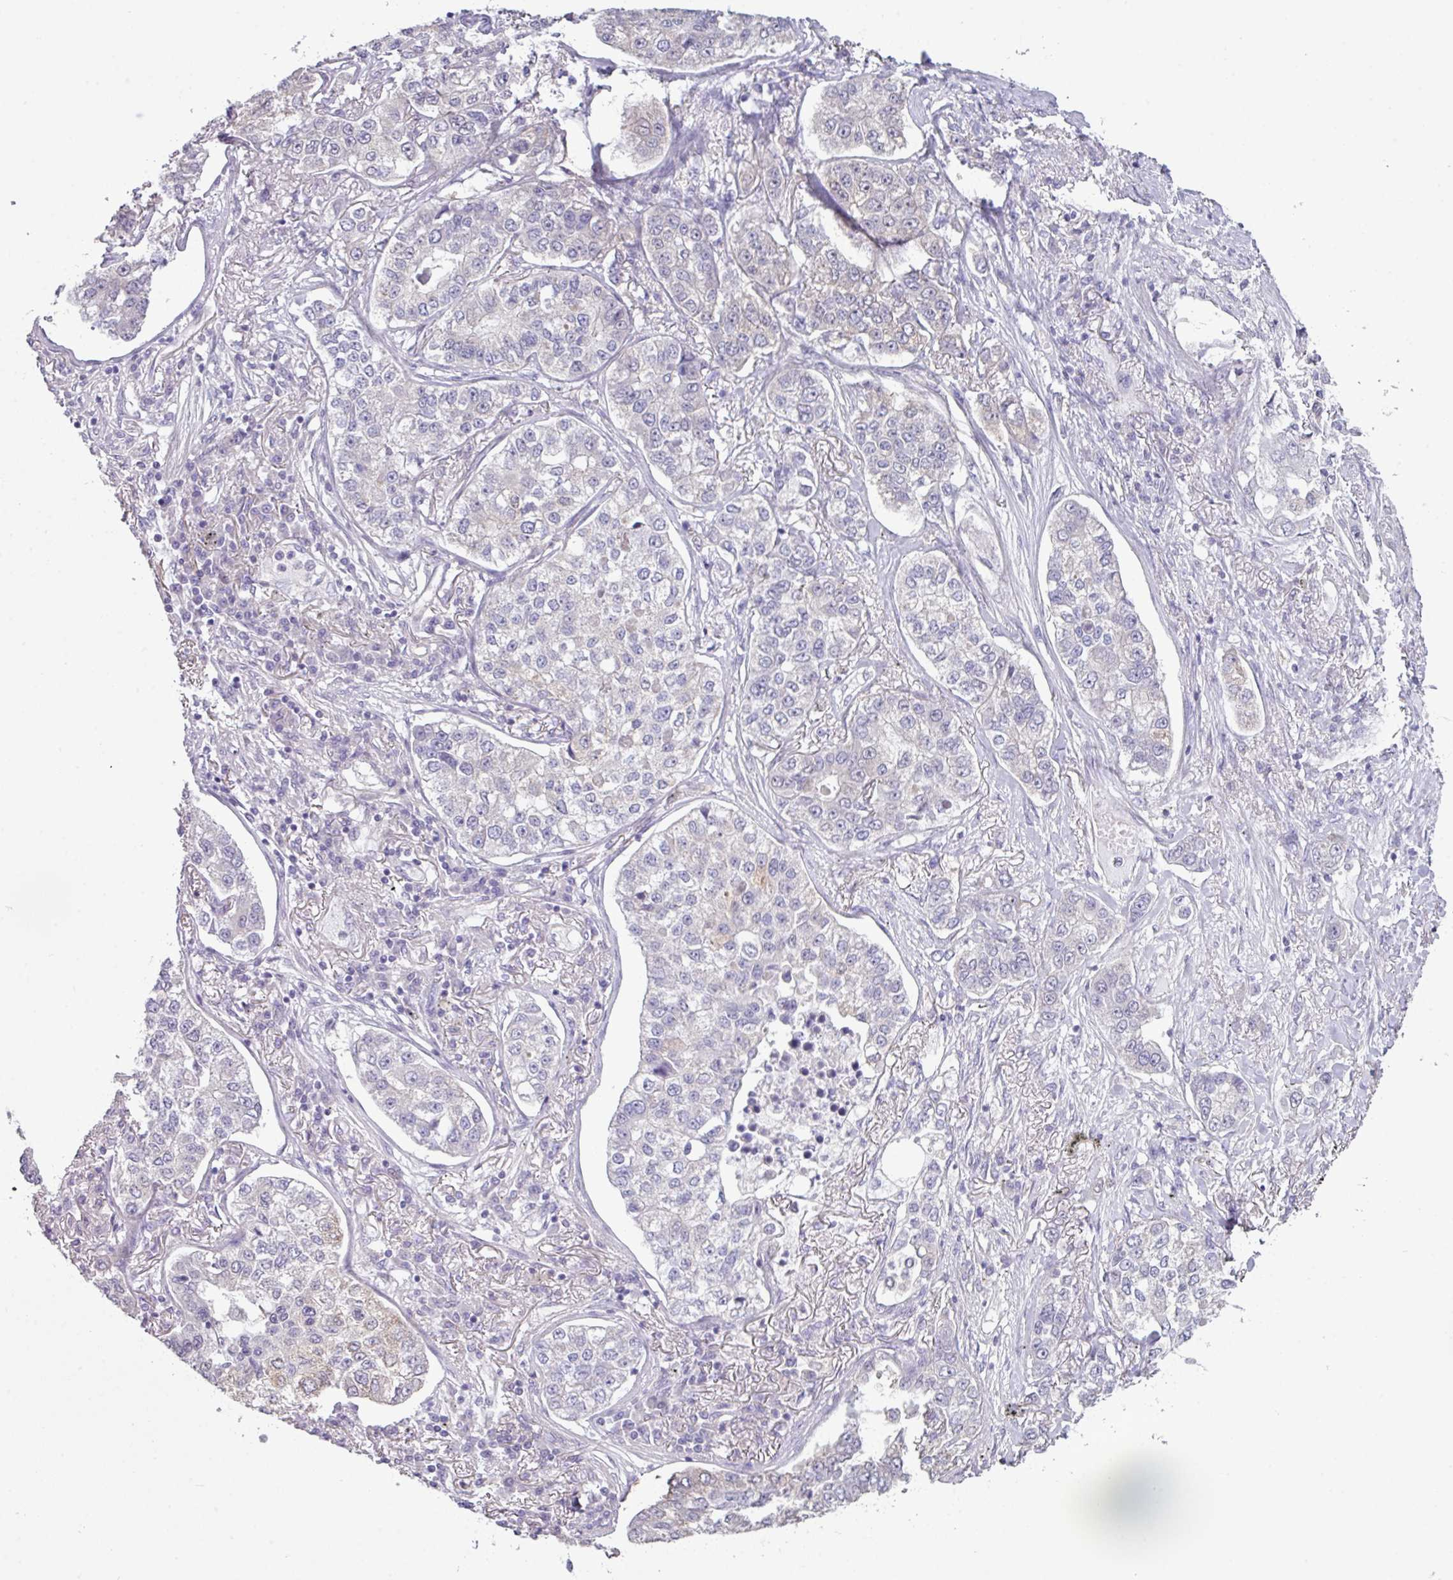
{"staining": {"intensity": "negative", "quantity": "none", "location": "none"}, "tissue": "lung cancer", "cell_type": "Tumor cells", "image_type": "cancer", "snomed": [{"axis": "morphology", "description": "Adenocarcinoma, NOS"}, {"axis": "topography", "description": "Lung"}], "caption": "Immunohistochemistry (IHC) photomicrograph of lung cancer (adenocarcinoma) stained for a protein (brown), which exhibits no staining in tumor cells.", "gene": "TTLL12", "patient": {"sex": "male", "age": 49}}